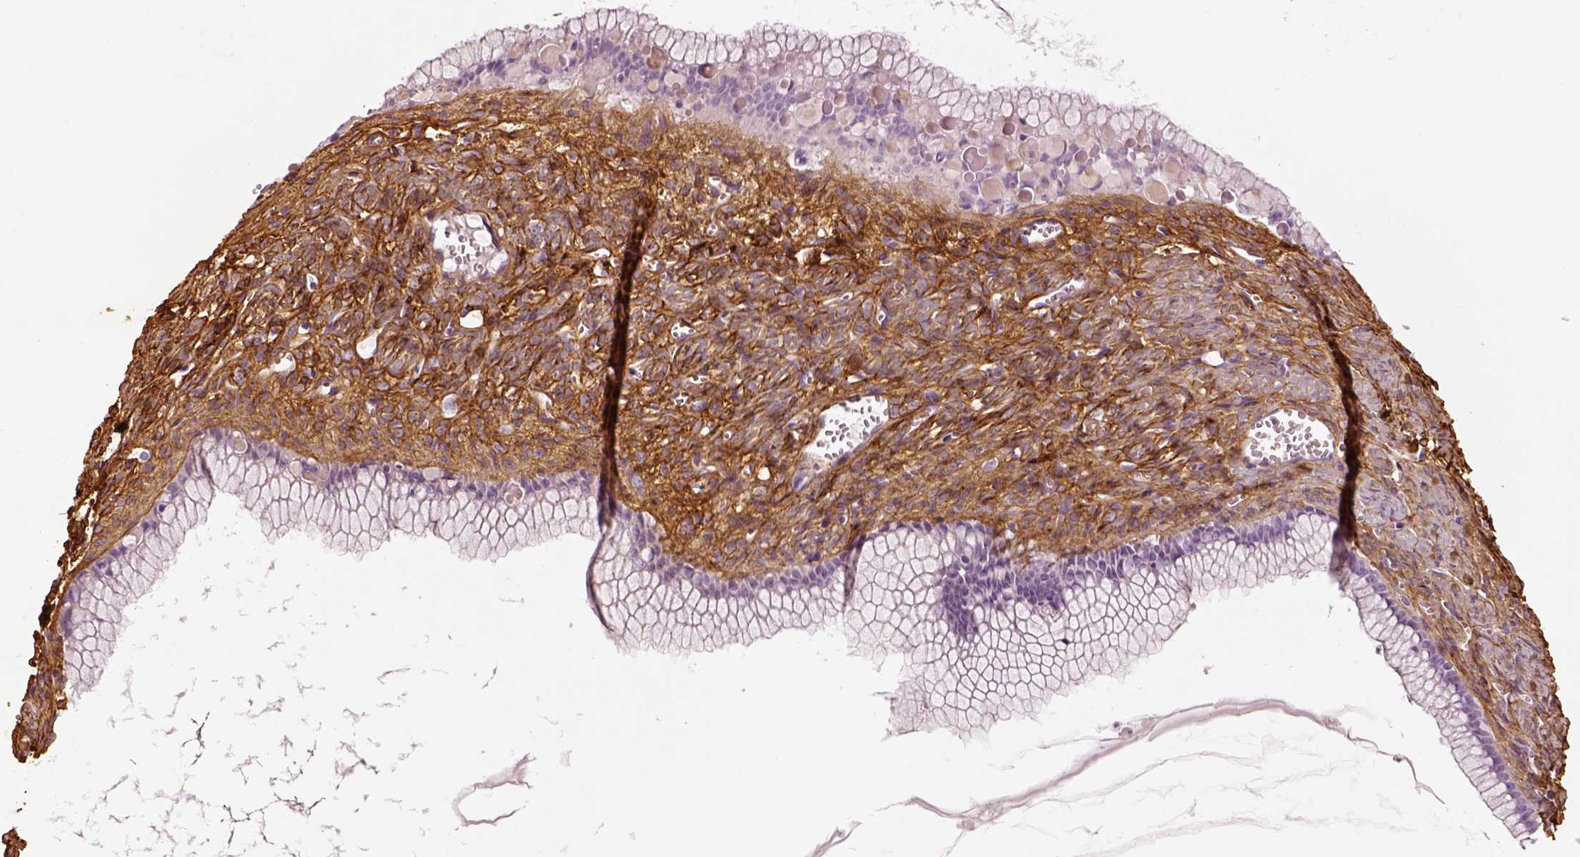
{"staining": {"intensity": "negative", "quantity": "none", "location": "none"}, "tissue": "ovarian cancer", "cell_type": "Tumor cells", "image_type": "cancer", "snomed": [{"axis": "morphology", "description": "Cystadenocarcinoma, mucinous, NOS"}, {"axis": "topography", "description": "Ovary"}], "caption": "An IHC histopathology image of ovarian cancer (mucinous cystadenocarcinoma) is shown. There is no staining in tumor cells of ovarian cancer (mucinous cystadenocarcinoma).", "gene": "COL6A2", "patient": {"sex": "female", "age": 41}}